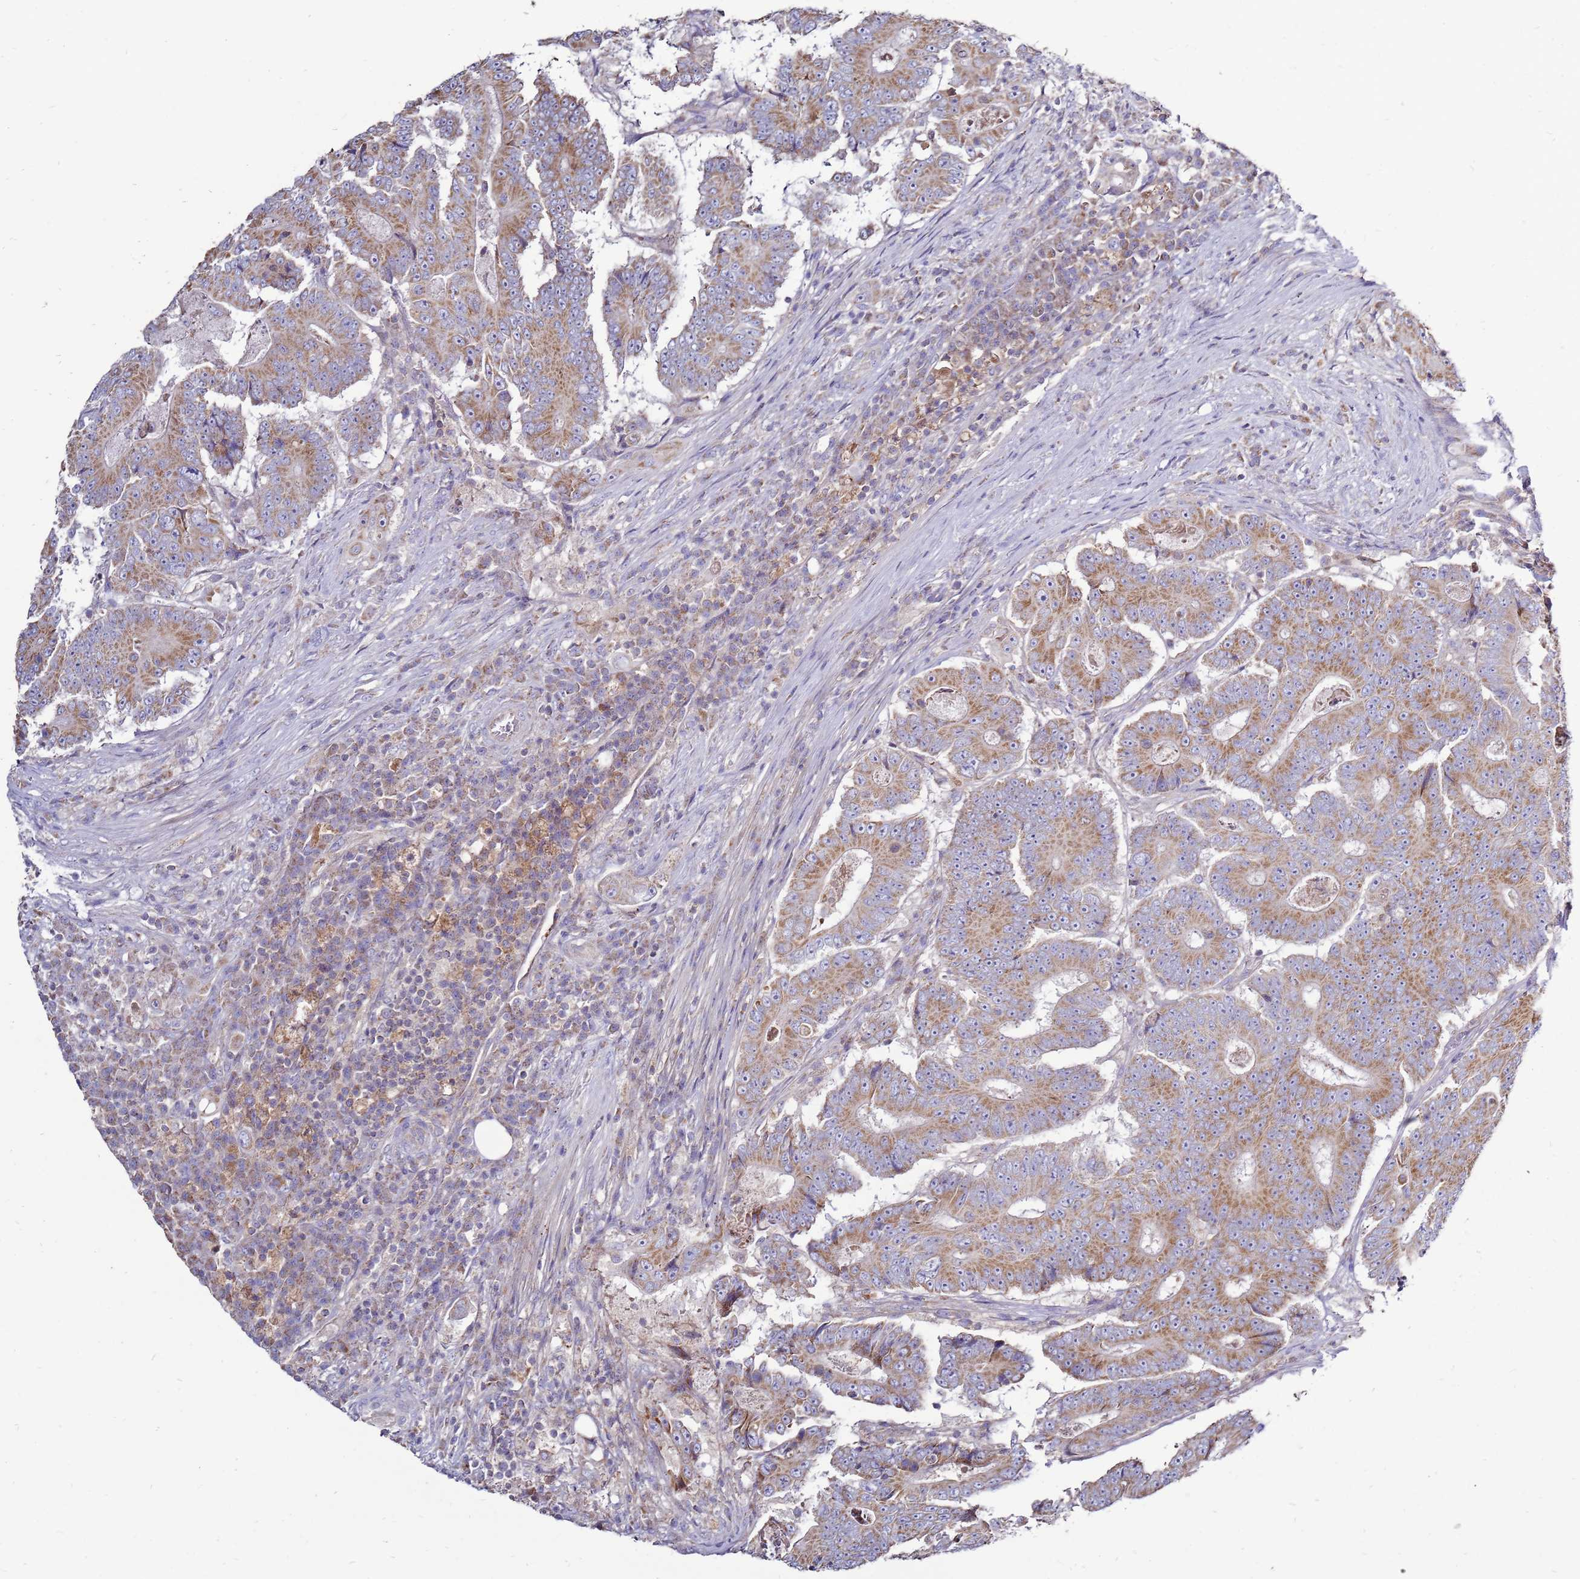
{"staining": {"intensity": "moderate", "quantity": "25%-75%", "location": "cytoplasmic/membranous"}, "tissue": "colorectal cancer", "cell_type": "Tumor cells", "image_type": "cancer", "snomed": [{"axis": "morphology", "description": "Adenocarcinoma, NOS"}, {"axis": "topography", "description": "Colon"}], "caption": "Tumor cells exhibit moderate cytoplasmic/membranous positivity in about 25%-75% of cells in colorectal cancer (adenocarcinoma). (DAB IHC, brown staining for protein, blue staining for nuclei).", "gene": "TRAPPC4", "patient": {"sex": "male", "age": 83}}